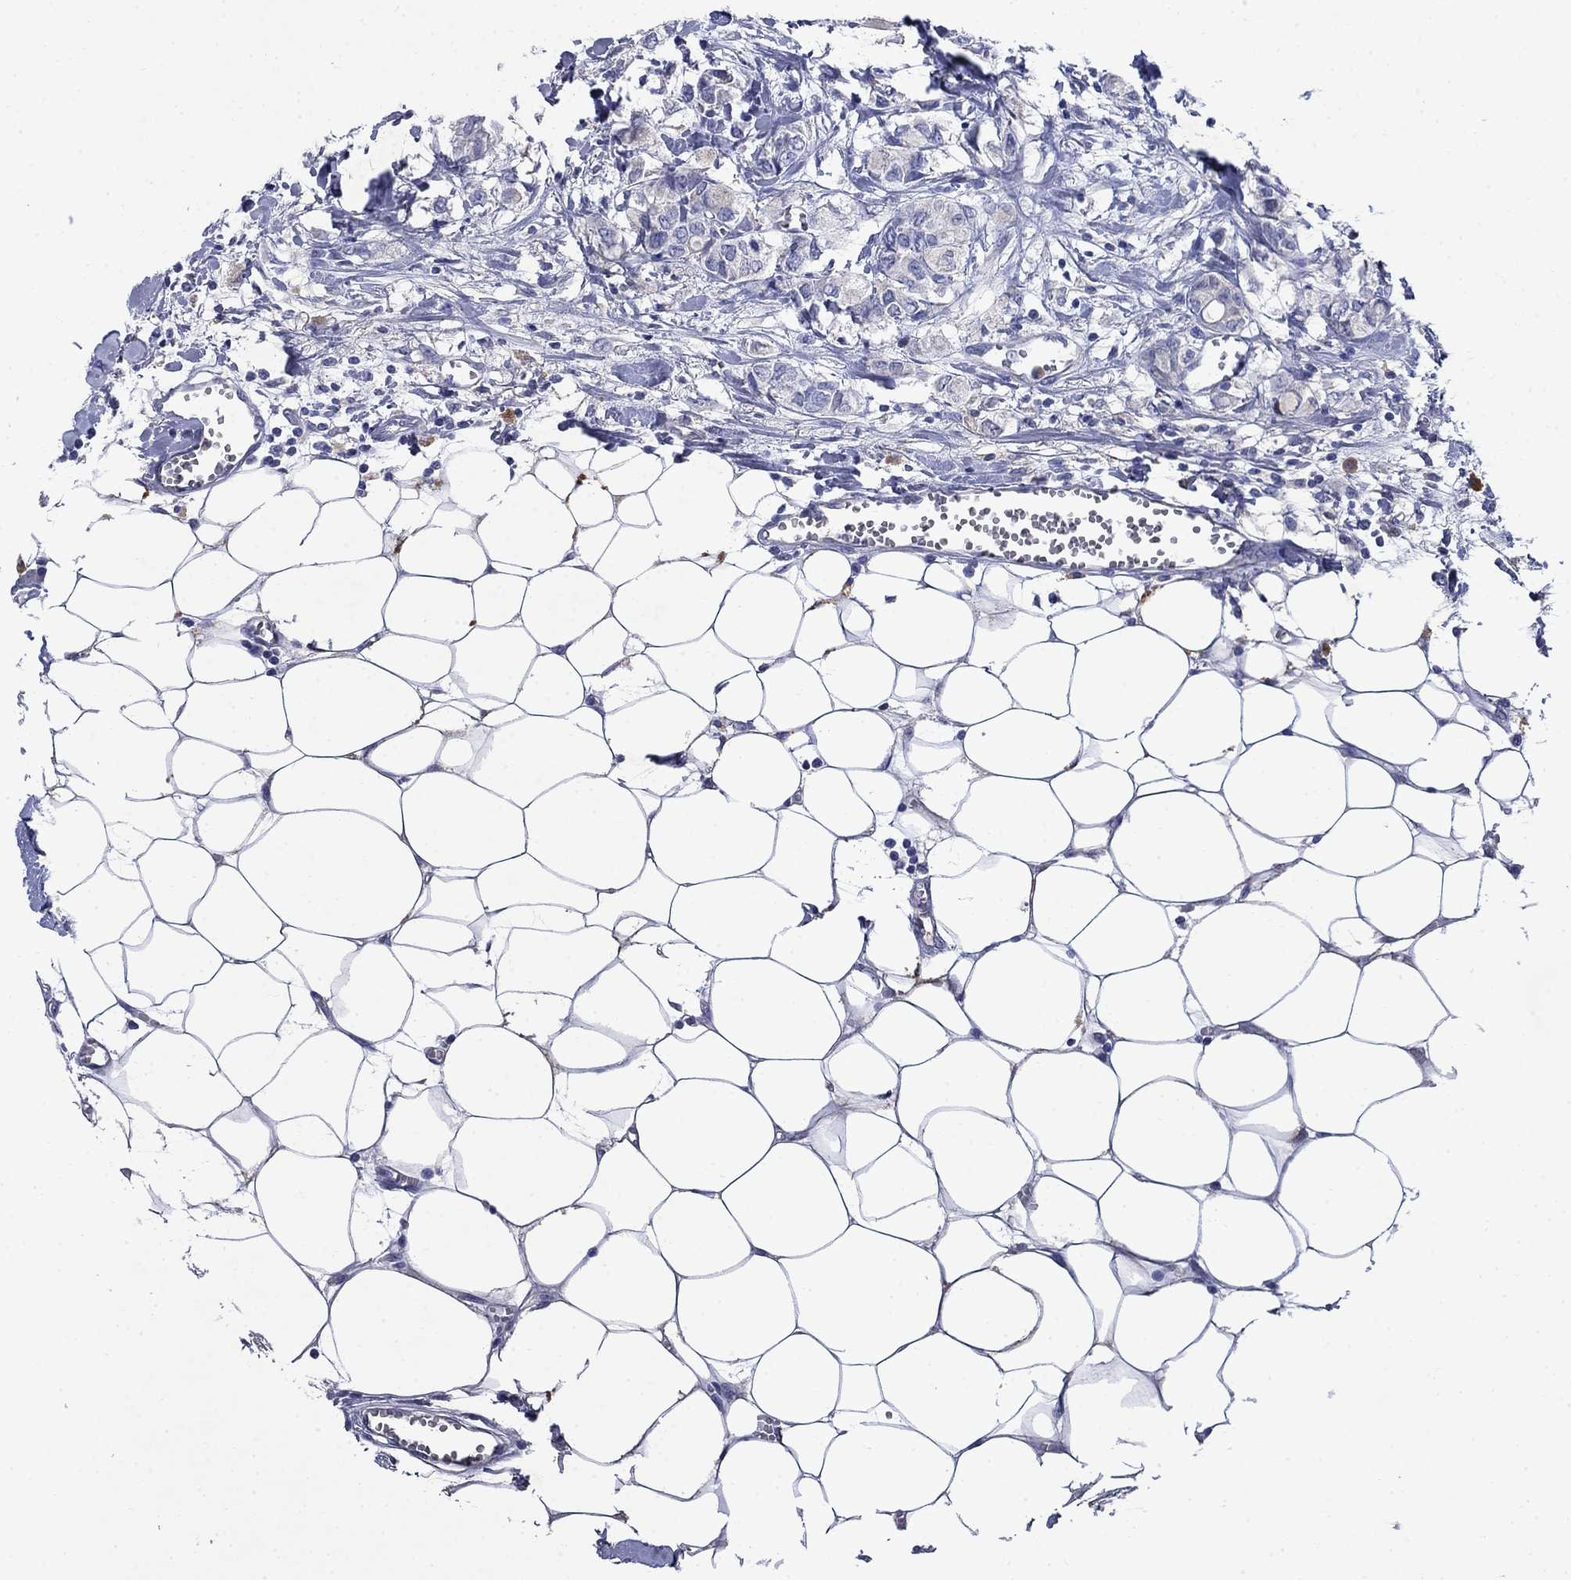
{"staining": {"intensity": "negative", "quantity": "none", "location": "none"}, "tissue": "breast cancer", "cell_type": "Tumor cells", "image_type": "cancer", "snomed": [{"axis": "morphology", "description": "Duct carcinoma"}, {"axis": "topography", "description": "Breast"}], "caption": "High power microscopy image of an immunohistochemistry (IHC) image of breast cancer (infiltrating ductal carcinoma), revealing no significant staining in tumor cells.", "gene": "STAB2", "patient": {"sex": "female", "age": 85}}